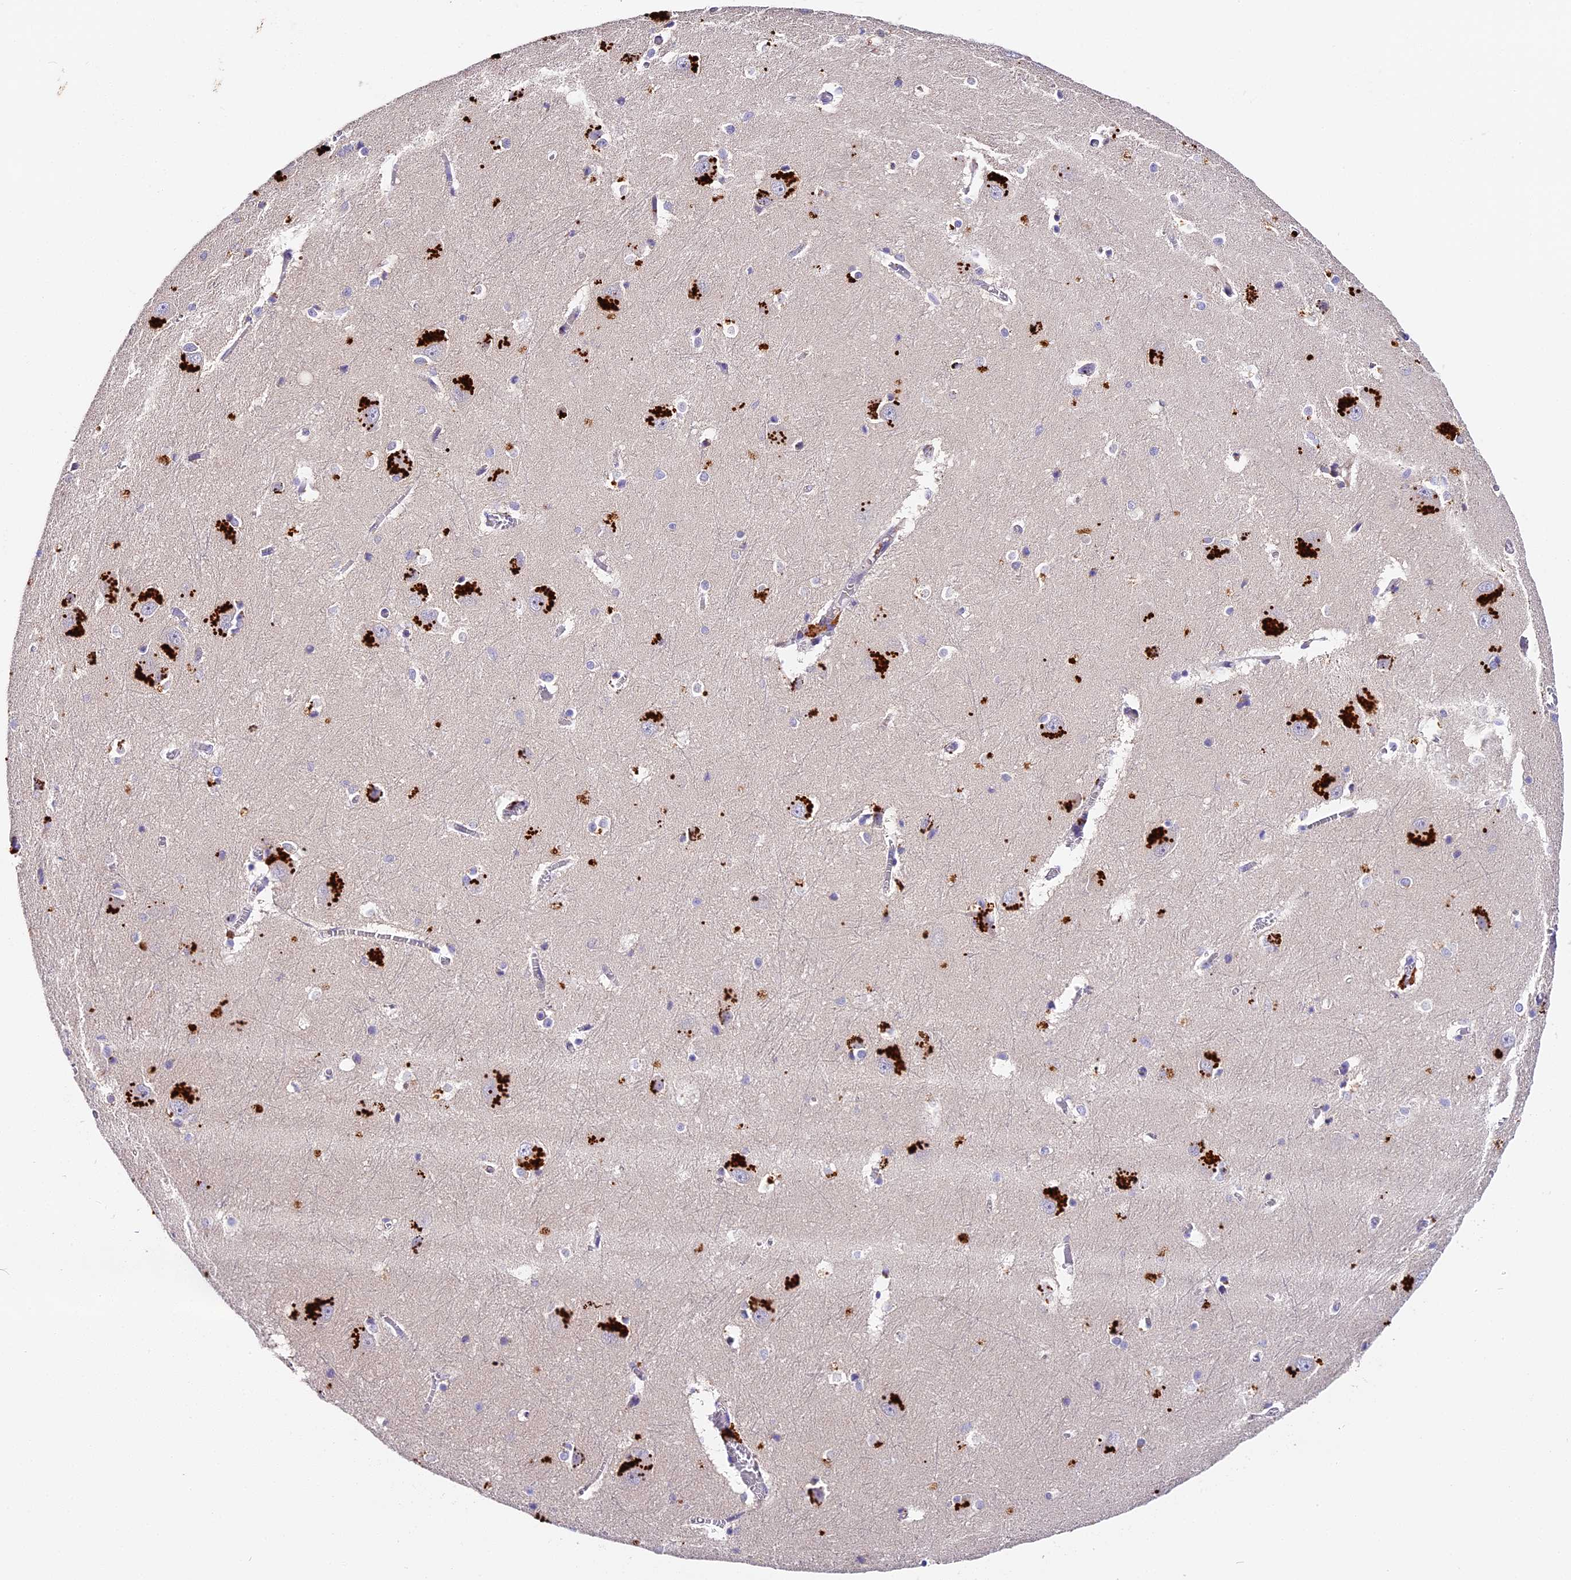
{"staining": {"intensity": "strong", "quantity": "<25%", "location": "cytoplasmic/membranous"}, "tissue": "caudate", "cell_type": "Glial cells", "image_type": "normal", "snomed": [{"axis": "morphology", "description": "Normal tissue, NOS"}, {"axis": "topography", "description": "Lateral ventricle wall"}], "caption": "IHC photomicrograph of normal caudate: human caudate stained using IHC displays medium levels of strong protein expression localized specifically in the cytoplasmic/membranous of glial cells, appearing as a cytoplasmic/membranous brown color.", "gene": "LYPD6", "patient": {"sex": "male", "age": 37}}